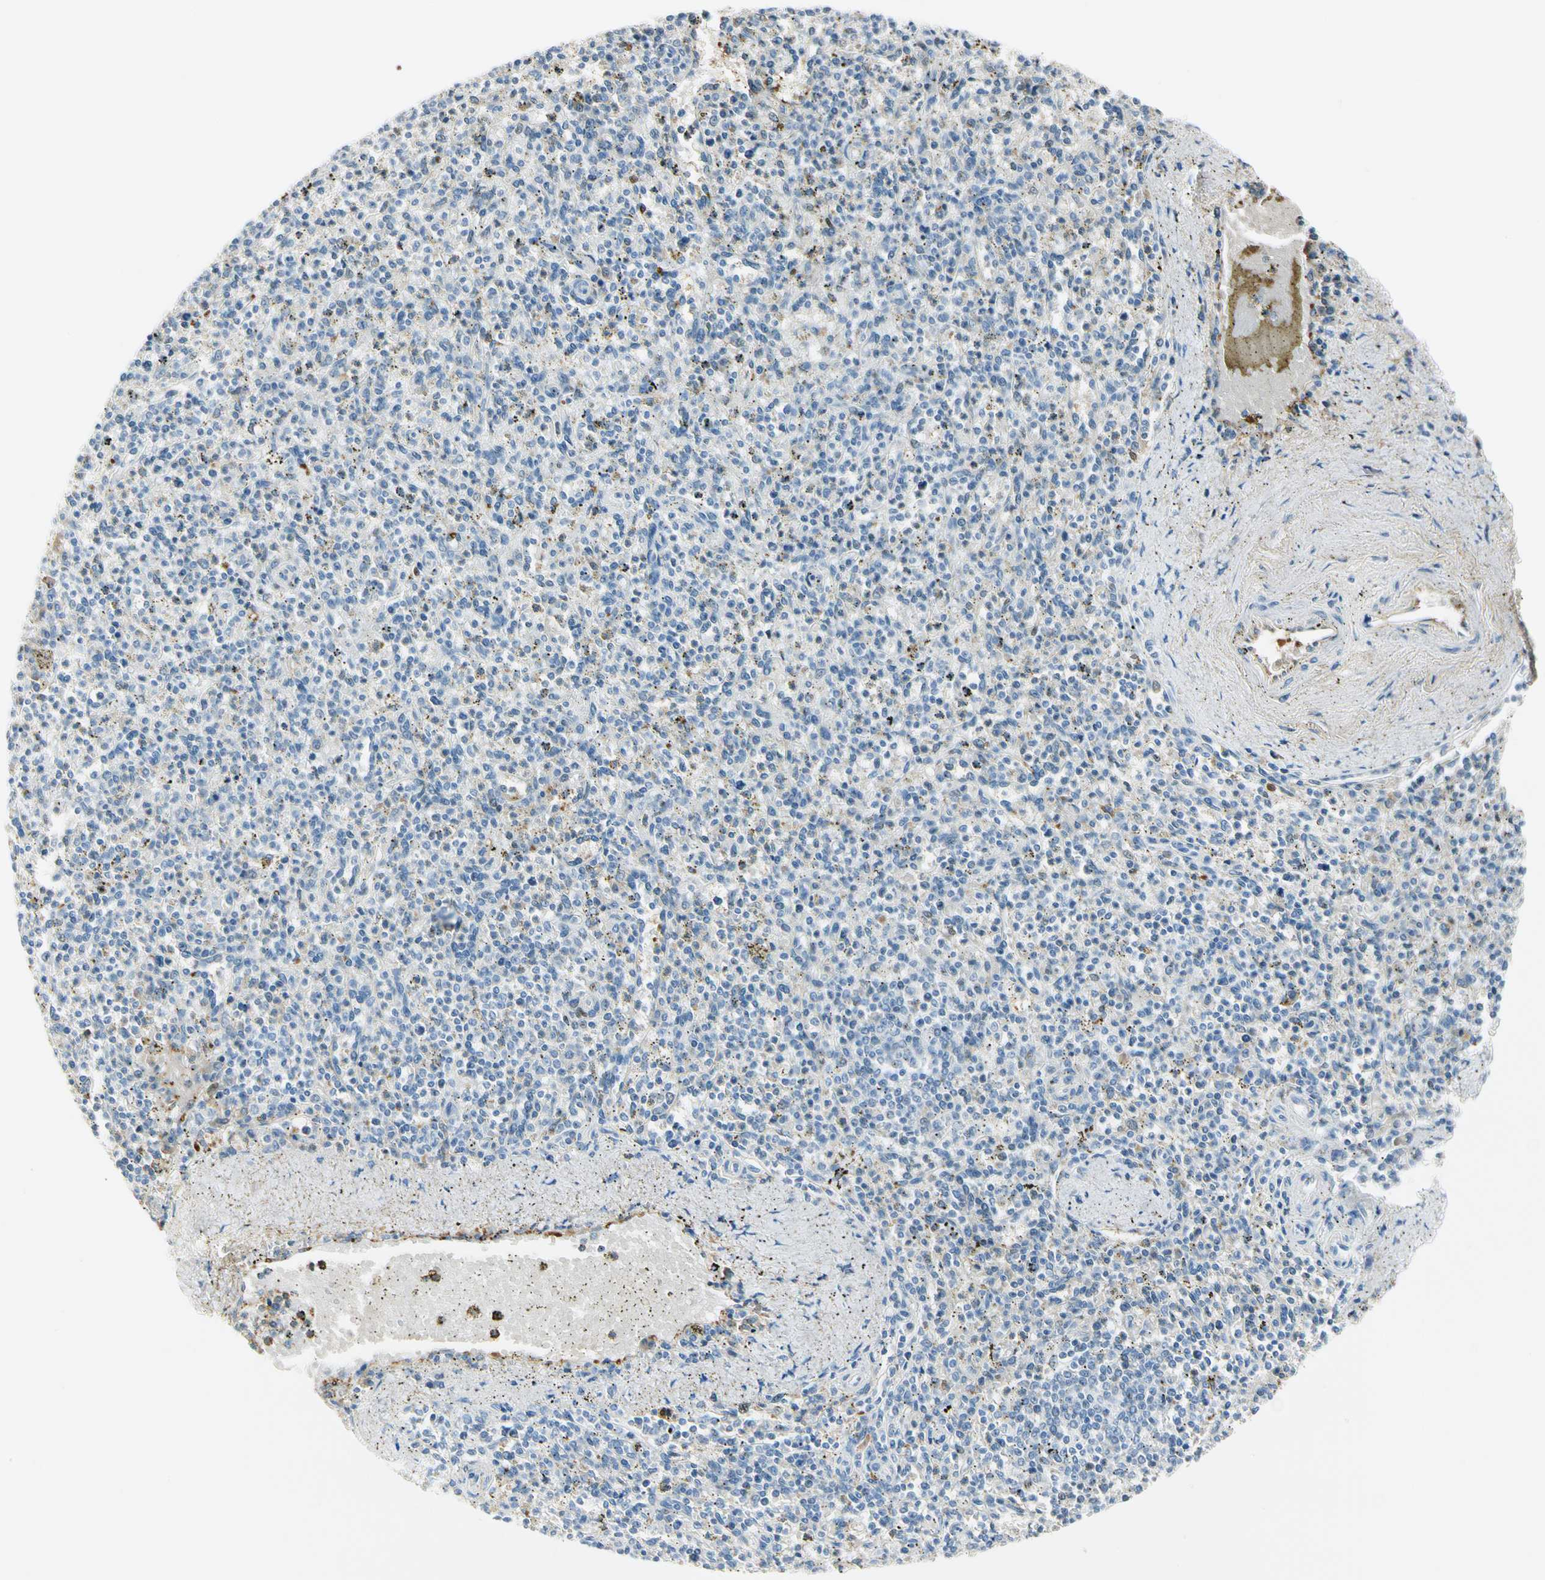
{"staining": {"intensity": "weak", "quantity": "<25%", "location": "cytoplasmic/membranous"}, "tissue": "spleen", "cell_type": "Cells in red pulp", "image_type": "normal", "snomed": [{"axis": "morphology", "description": "Normal tissue, NOS"}, {"axis": "topography", "description": "Spleen"}], "caption": "DAB immunohistochemical staining of normal spleen displays no significant positivity in cells in red pulp. Brightfield microscopy of IHC stained with DAB (3,3'-diaminobenzidine) (brown) and hematoxylin (blue), captured at high magnification.", "gene": "LAMB3", "patient": {"sex": "male", "age": 72}}